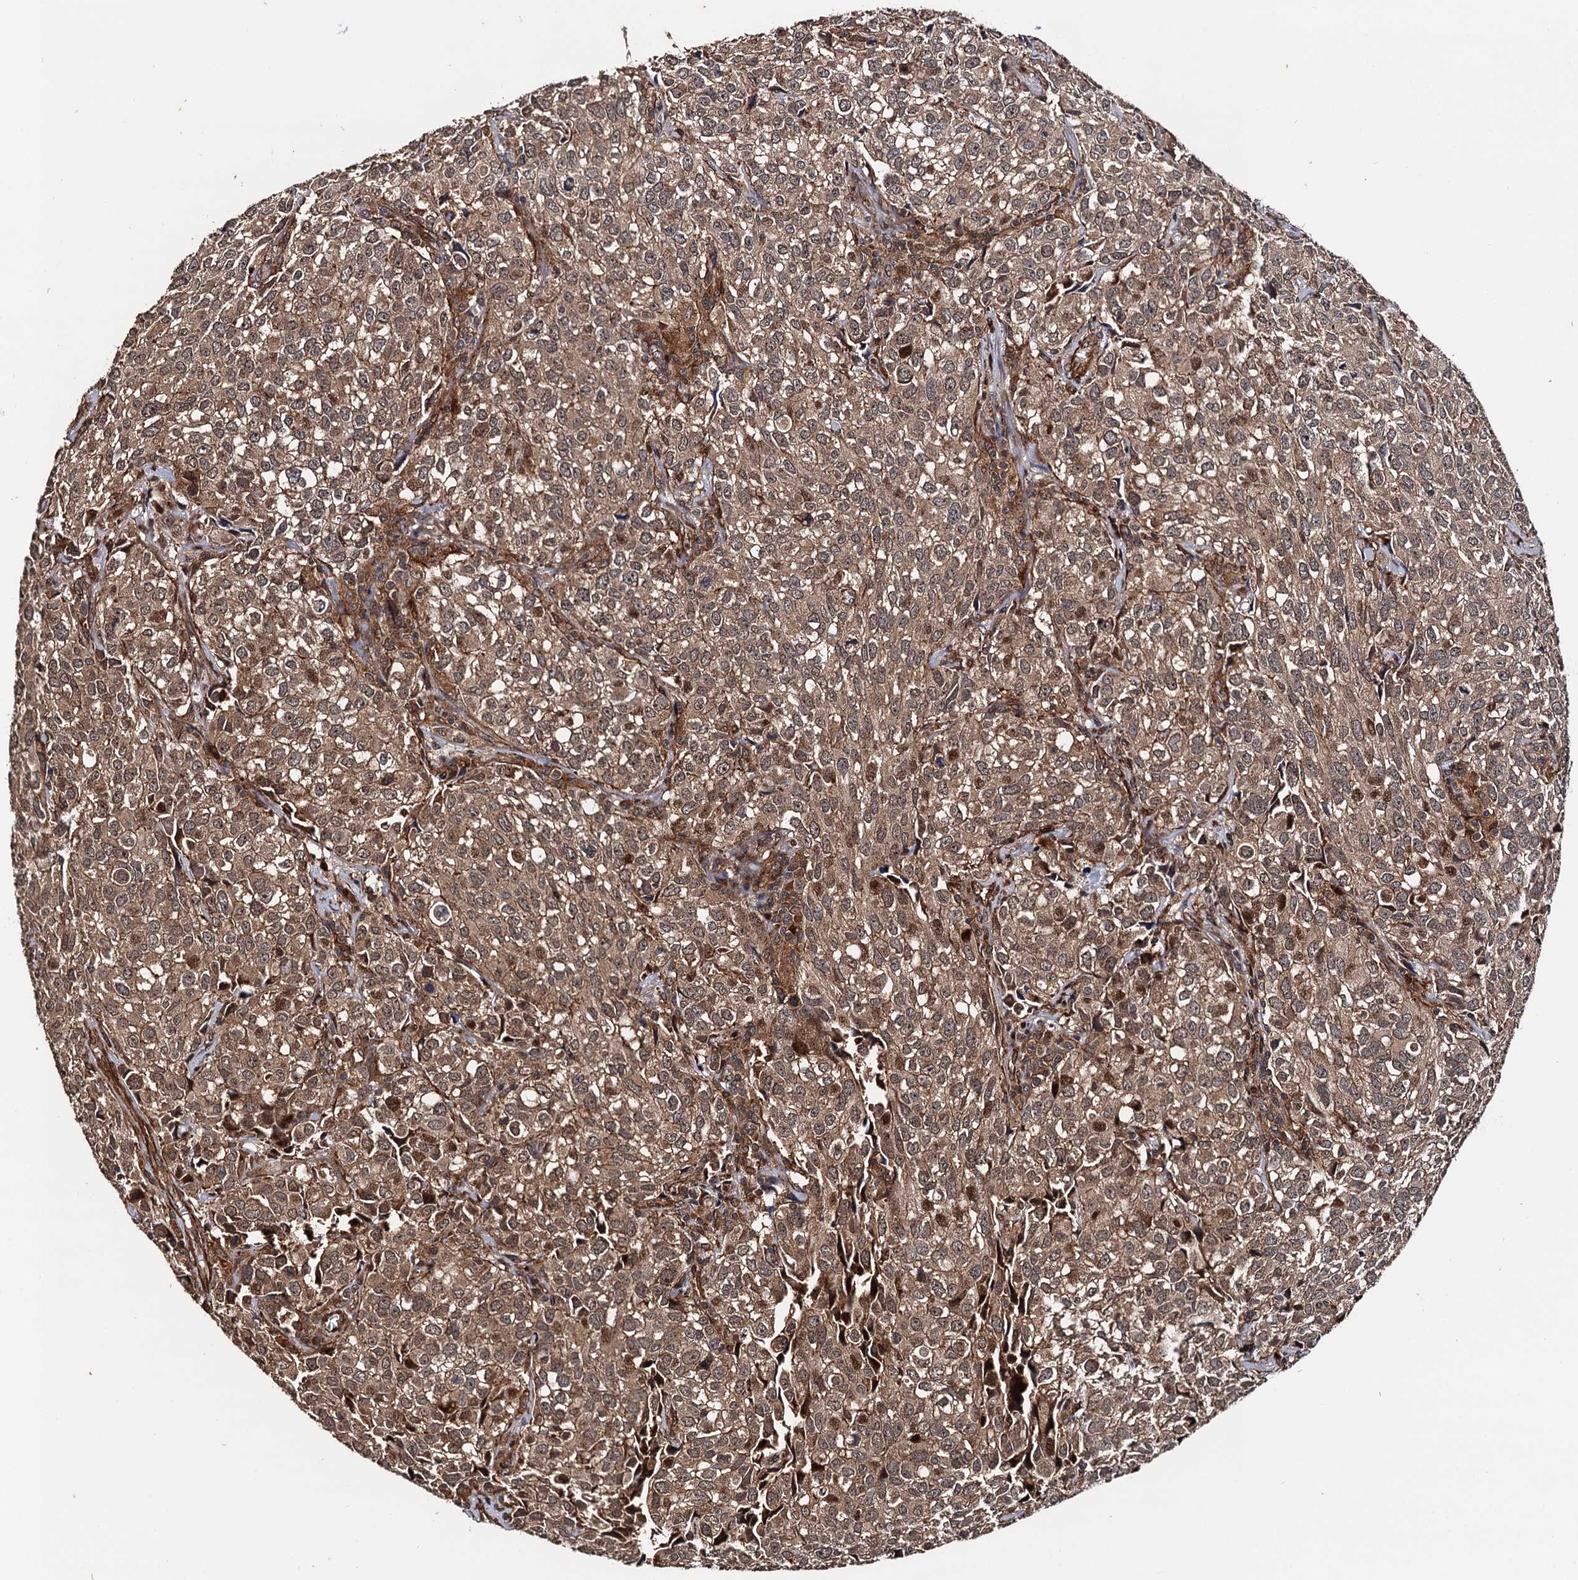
{"staining": {"intensity": "moderate", "quantity": ">75%", "location": "cytoplasmic/membranous,nuclear"}, "tissue": "urothelial cancer", "cell_type": "Tumor cells", "image_type": "cancer", "snomed": [{"axis": "morphology", "description": "Urothelial carcinoma, High grade"}, {"axis": "topography", "description": "Urinary bladder"}], "caption": "Moderate cytoplasmic/membranous and nuclear expression for a protein is appreciated in approximately >75% of tumor cells of urothelial carcinoma (high-grade) using IHC.", "gene": "BORA", "patient": {"sex": "female", "age": 75}}